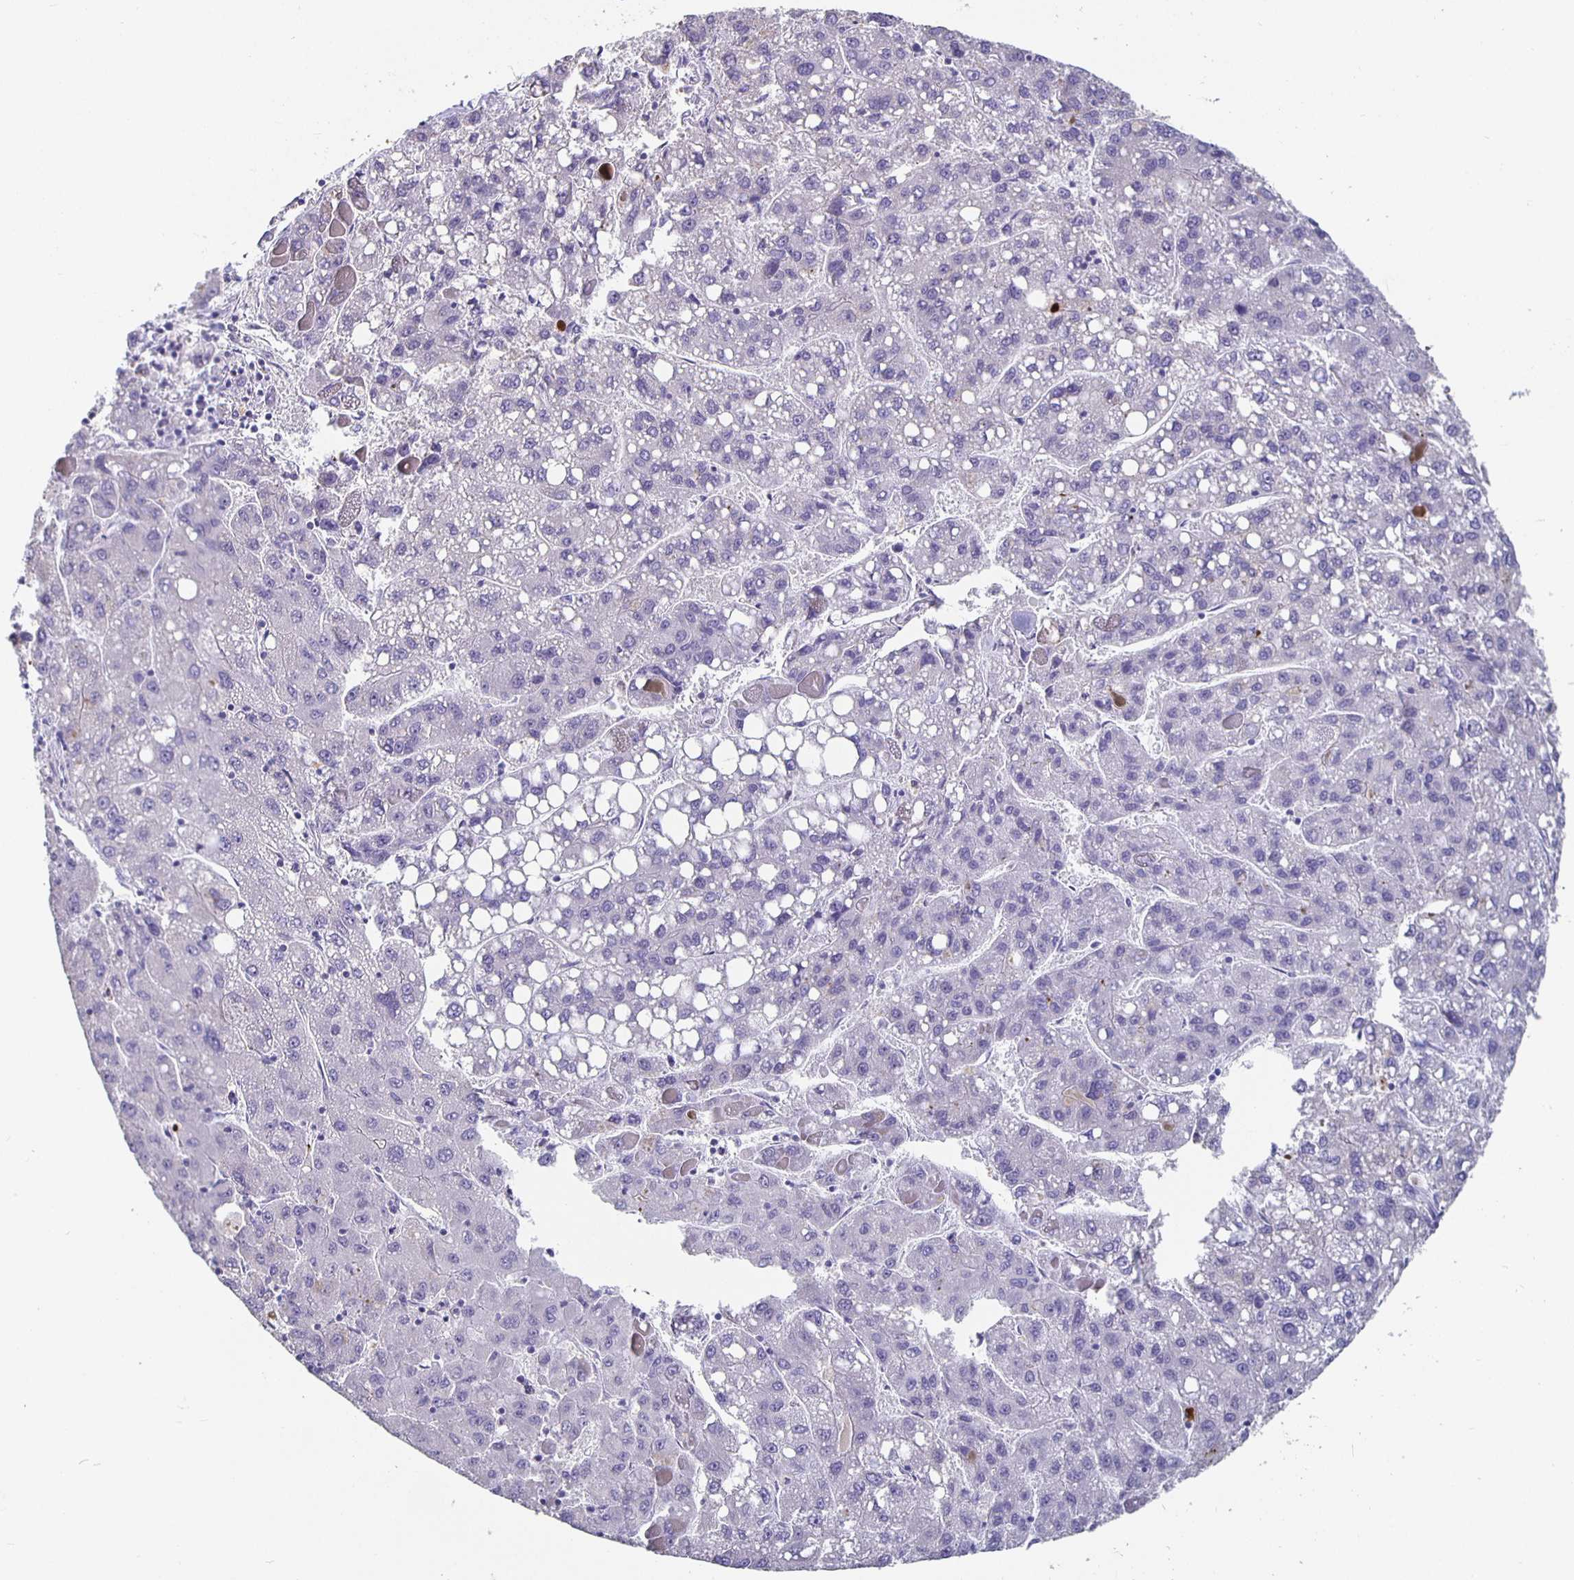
{"staining": {"intensity": "negative", "quantity": "none", "location": "none"}, "tissue": "liver cancer", "cell_type": "Tumor cells", "image_type": "cancer", "snomed": [{"axis": "morphology", "description": "Carcinoma, Hepatocellular, NOS"}, {"axis": "topography", "description": "Liver"}], "caption": "Liver hepatocellular carcinoma stained for a protein using IHC demonstrates no staining tumor cells.", "gene": "GPX4", "patient": {"sex": "female", "age": 82}}